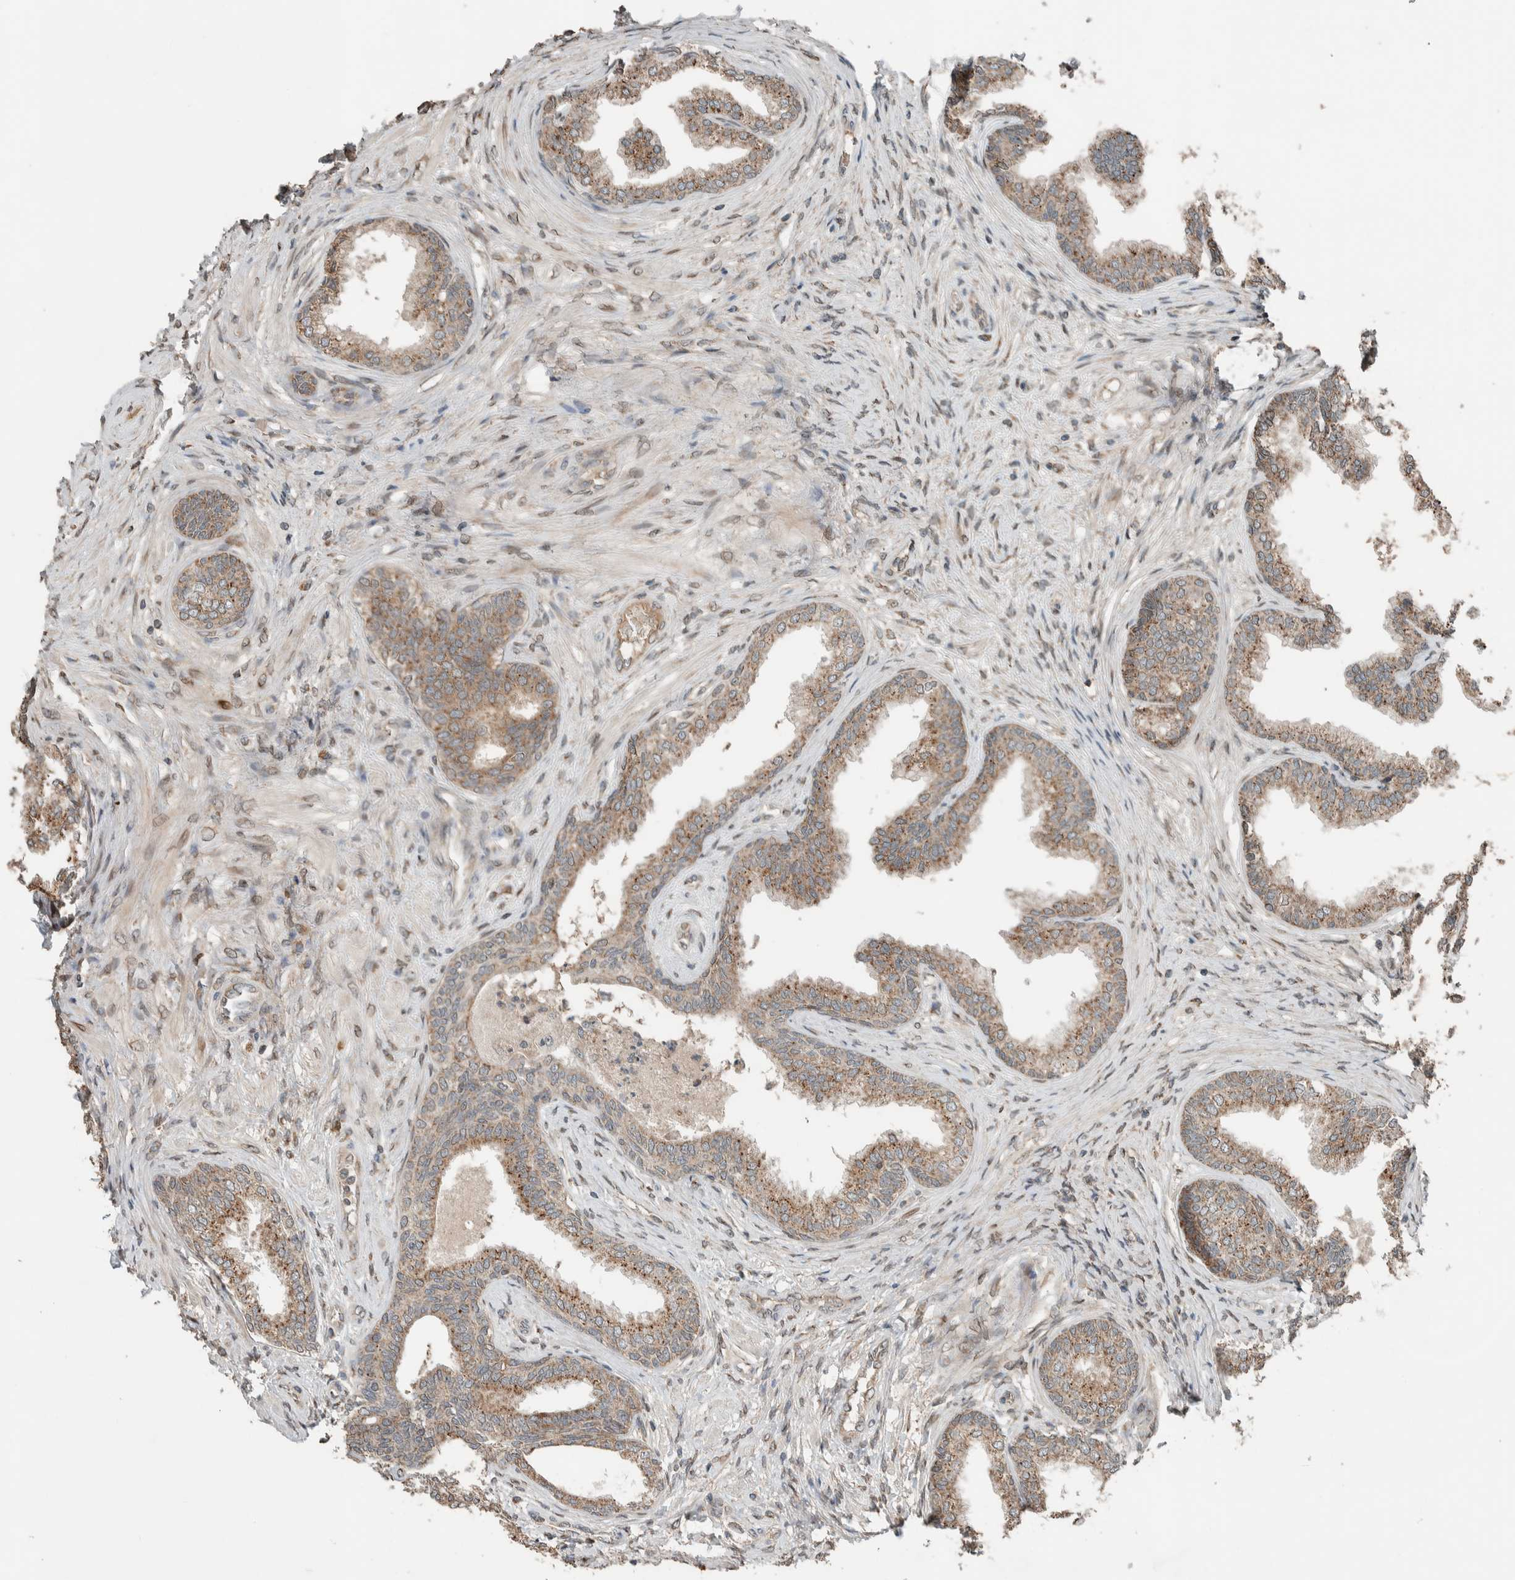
{"staining": {"intensity": "moderate", "quantity": ">75%", "location": "cytoplasmic/membranous"}, "tissue": "prostate", "cell_type": "Glandular cells", "image_type": "normal", "snomed": [{"axis": "morphology", "description": "Normal tissue, NOS"}, {"axis": "topography", "description": "Prostate"}], "caption": "Protein expression by immunohistochemistry (IHC) displays moderate cytoplasmic/membranous expression in approximately >75% of glandular cells in benign prostate.", "gene": "NBR1", "patient": {"sex": "male", "age": 76}}